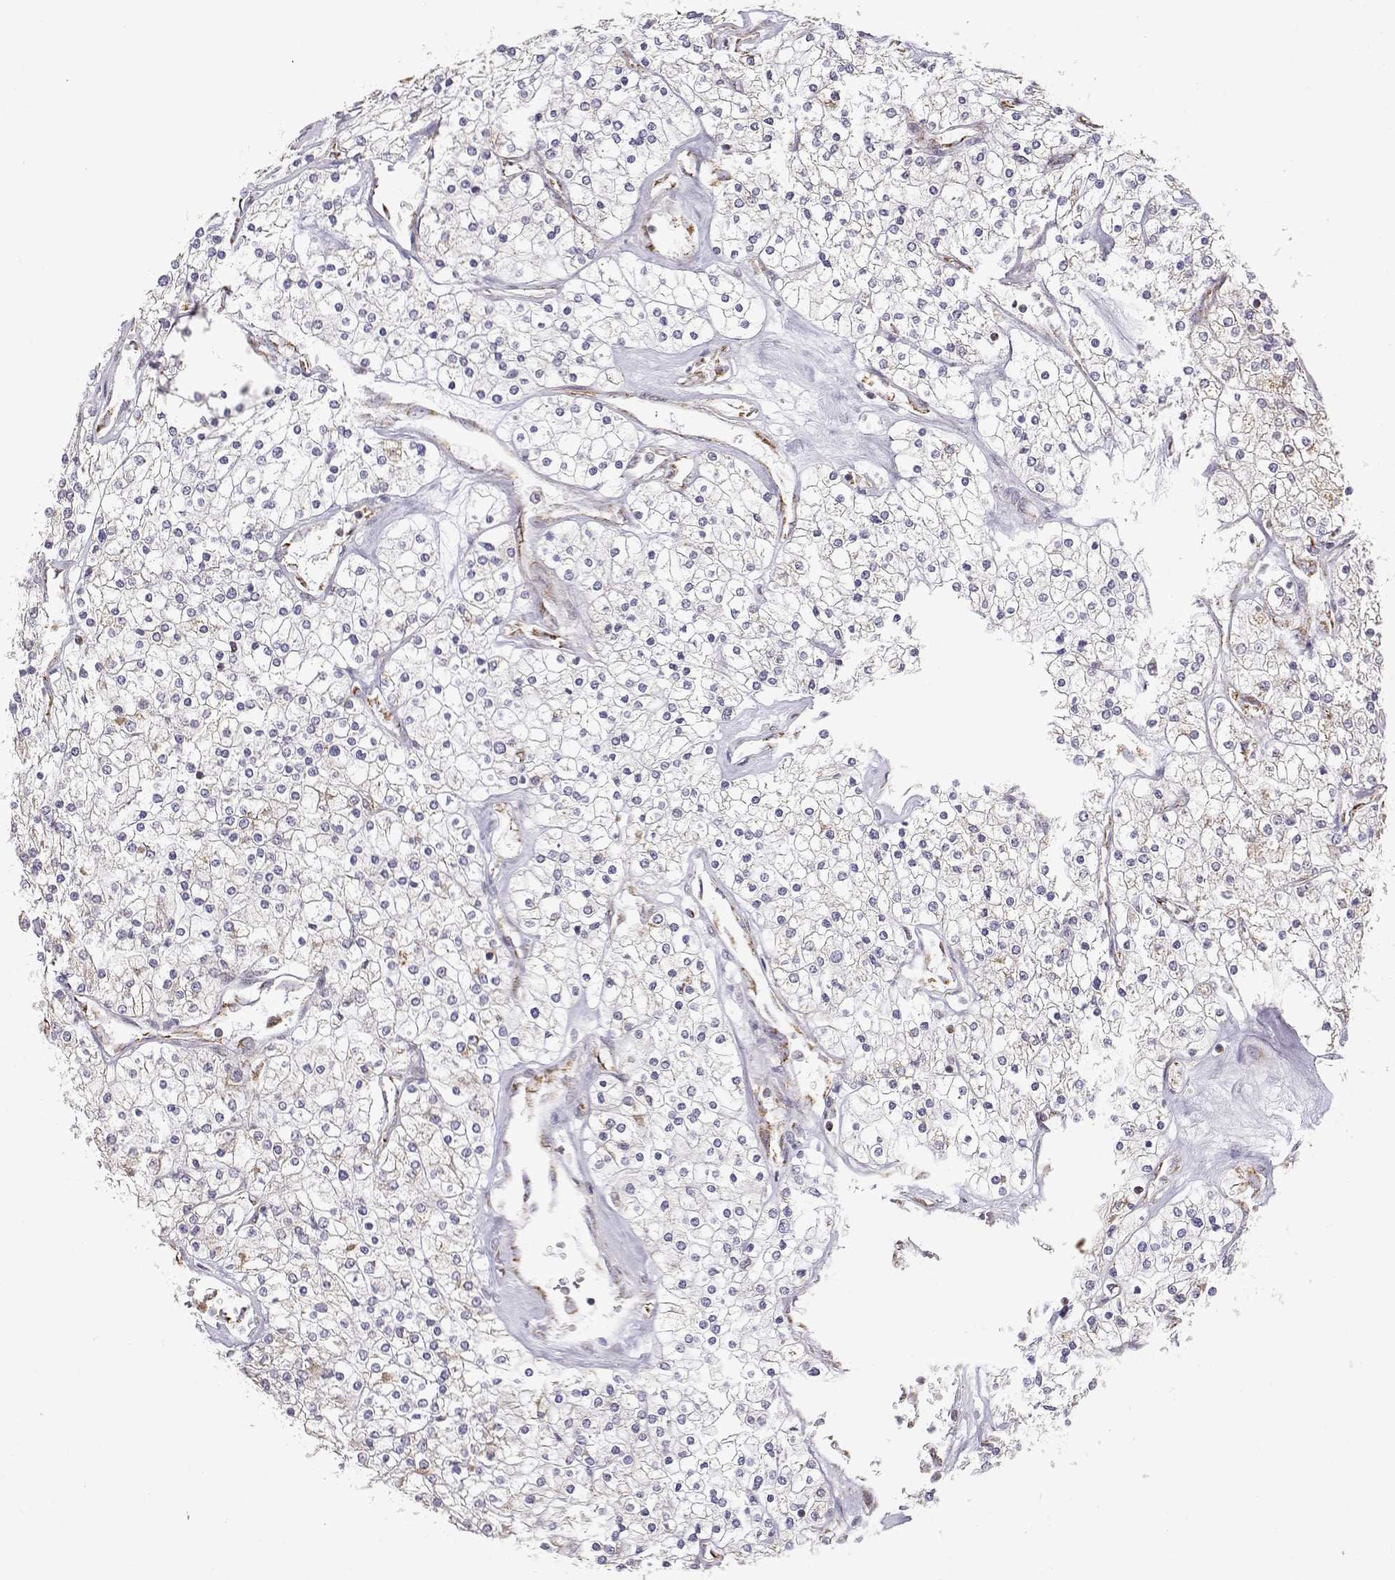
{"staining": {"intensity": "negative", "quantity": "none", "location": "none"}, "tissue": "renal cancer", "cell_type": "Tumor cells", "image_type": "cancer", "snomed": [{"axis": "morphology", "description": "Adenocarcinoma, NOS"}, {"axis": "topography", "description": "Kidney"}], "caption": "Tumor cells are negative for brown protein staining in adenocarcinoma (renal). (IHC, brightfield microscopy, high magnification).", "gene": "EXOG", "patient": {"sex": "male", "age": 80}}